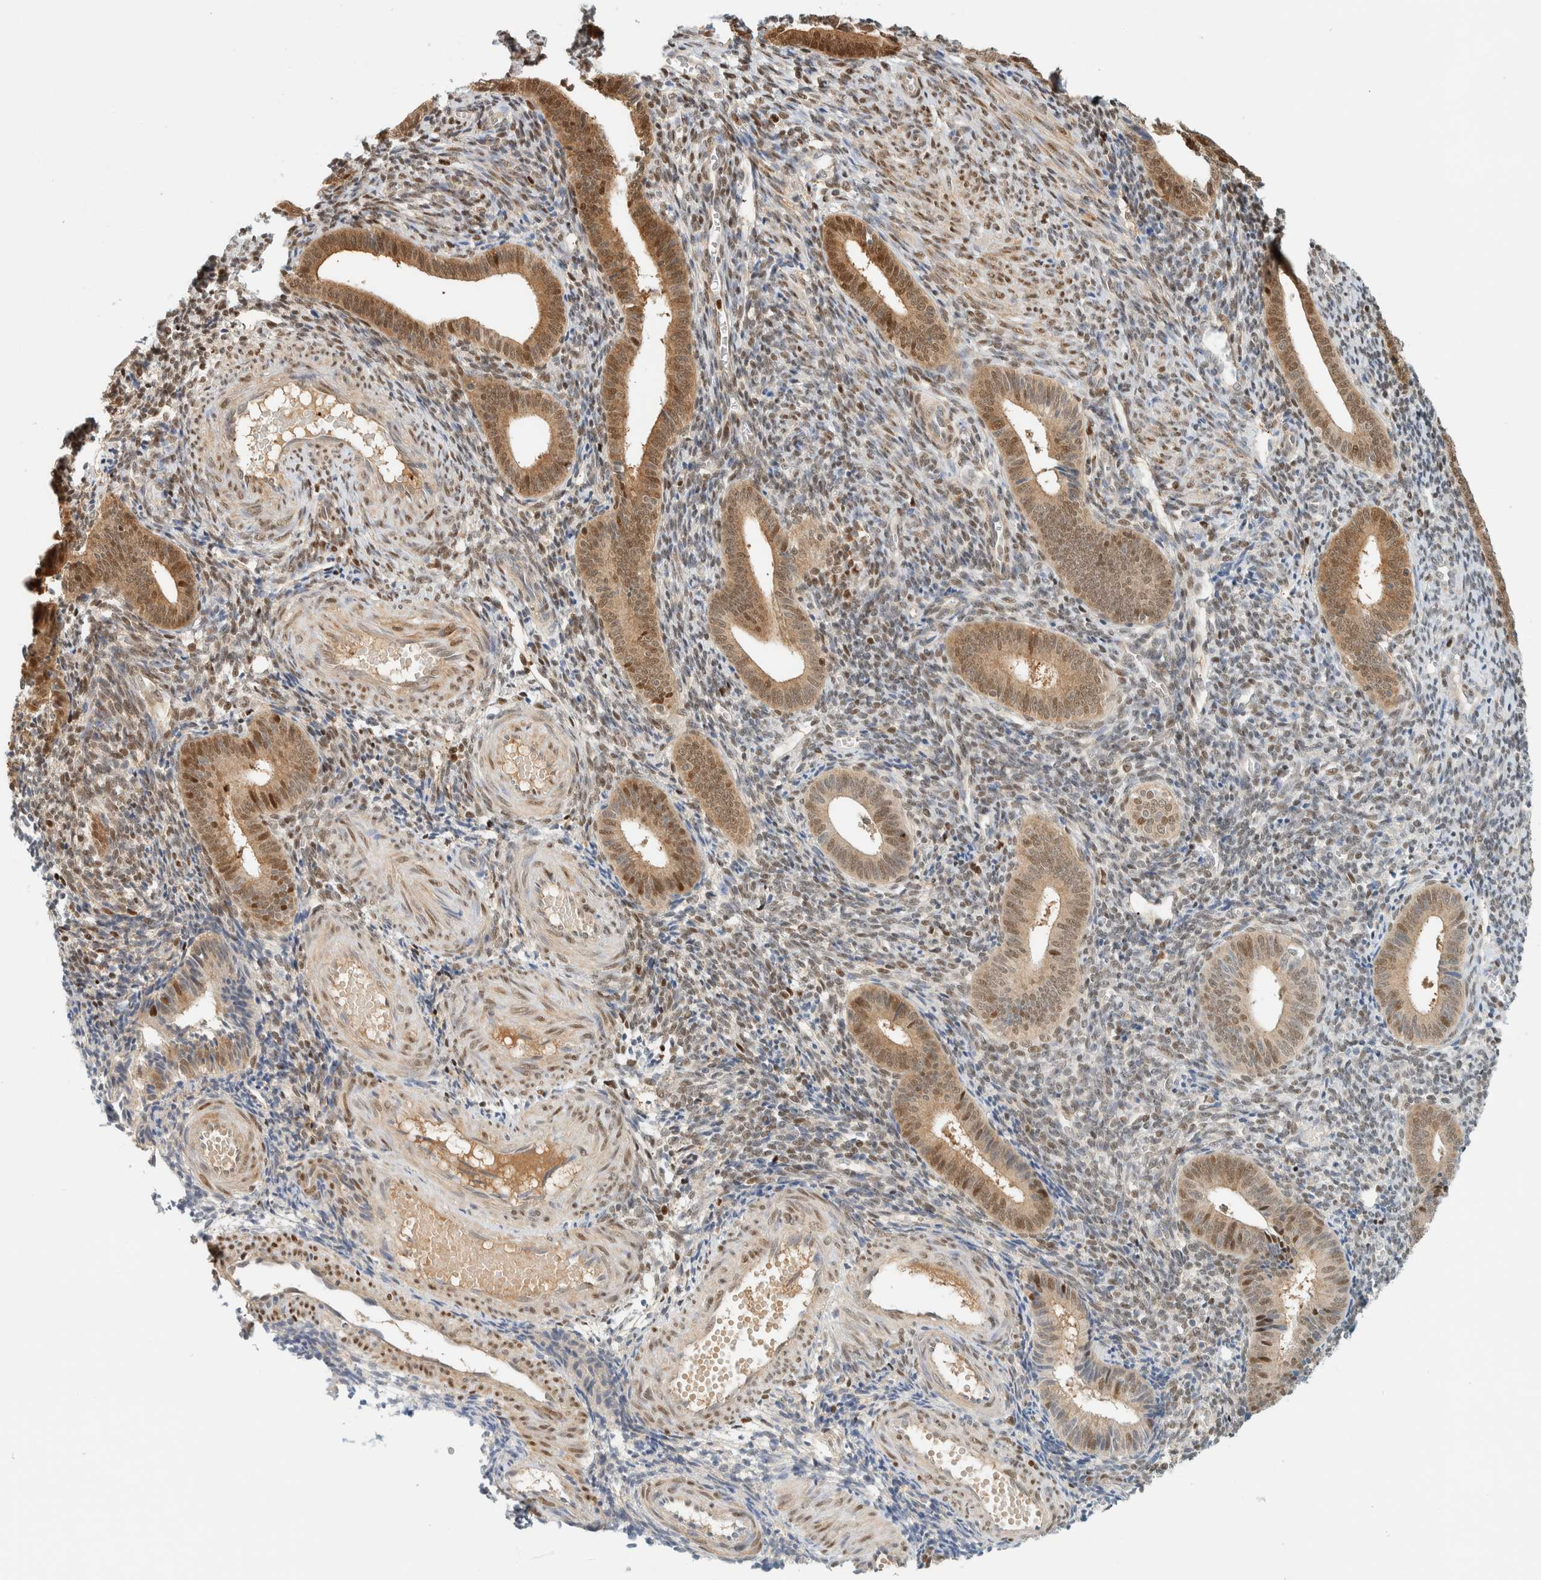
{"staining": {"intensity": "moderate", "quantity": "25%-75%", "location": "nuclear"}, "tissue": "endometrium", "cell_type": "Cells in endometrial stroma", "image_type": "normal", "snomed": [{"axis": "morphology", "description": "Normal tissue, NOS"}, {"axis": "topography", "description": "Uterus"}, {"axis": "topography", "description": "Endometrium"}], "caption": "Immunohistochemistry (DAB (3,3'-diaminobenzidine)) staining of unremarkable endometrium displays moderate nuclear protein staining in about 25%-75% of cells in endometrial stroma.", "gene": "ZBTB37", "patient": {"sex": "female", "age": 33}}